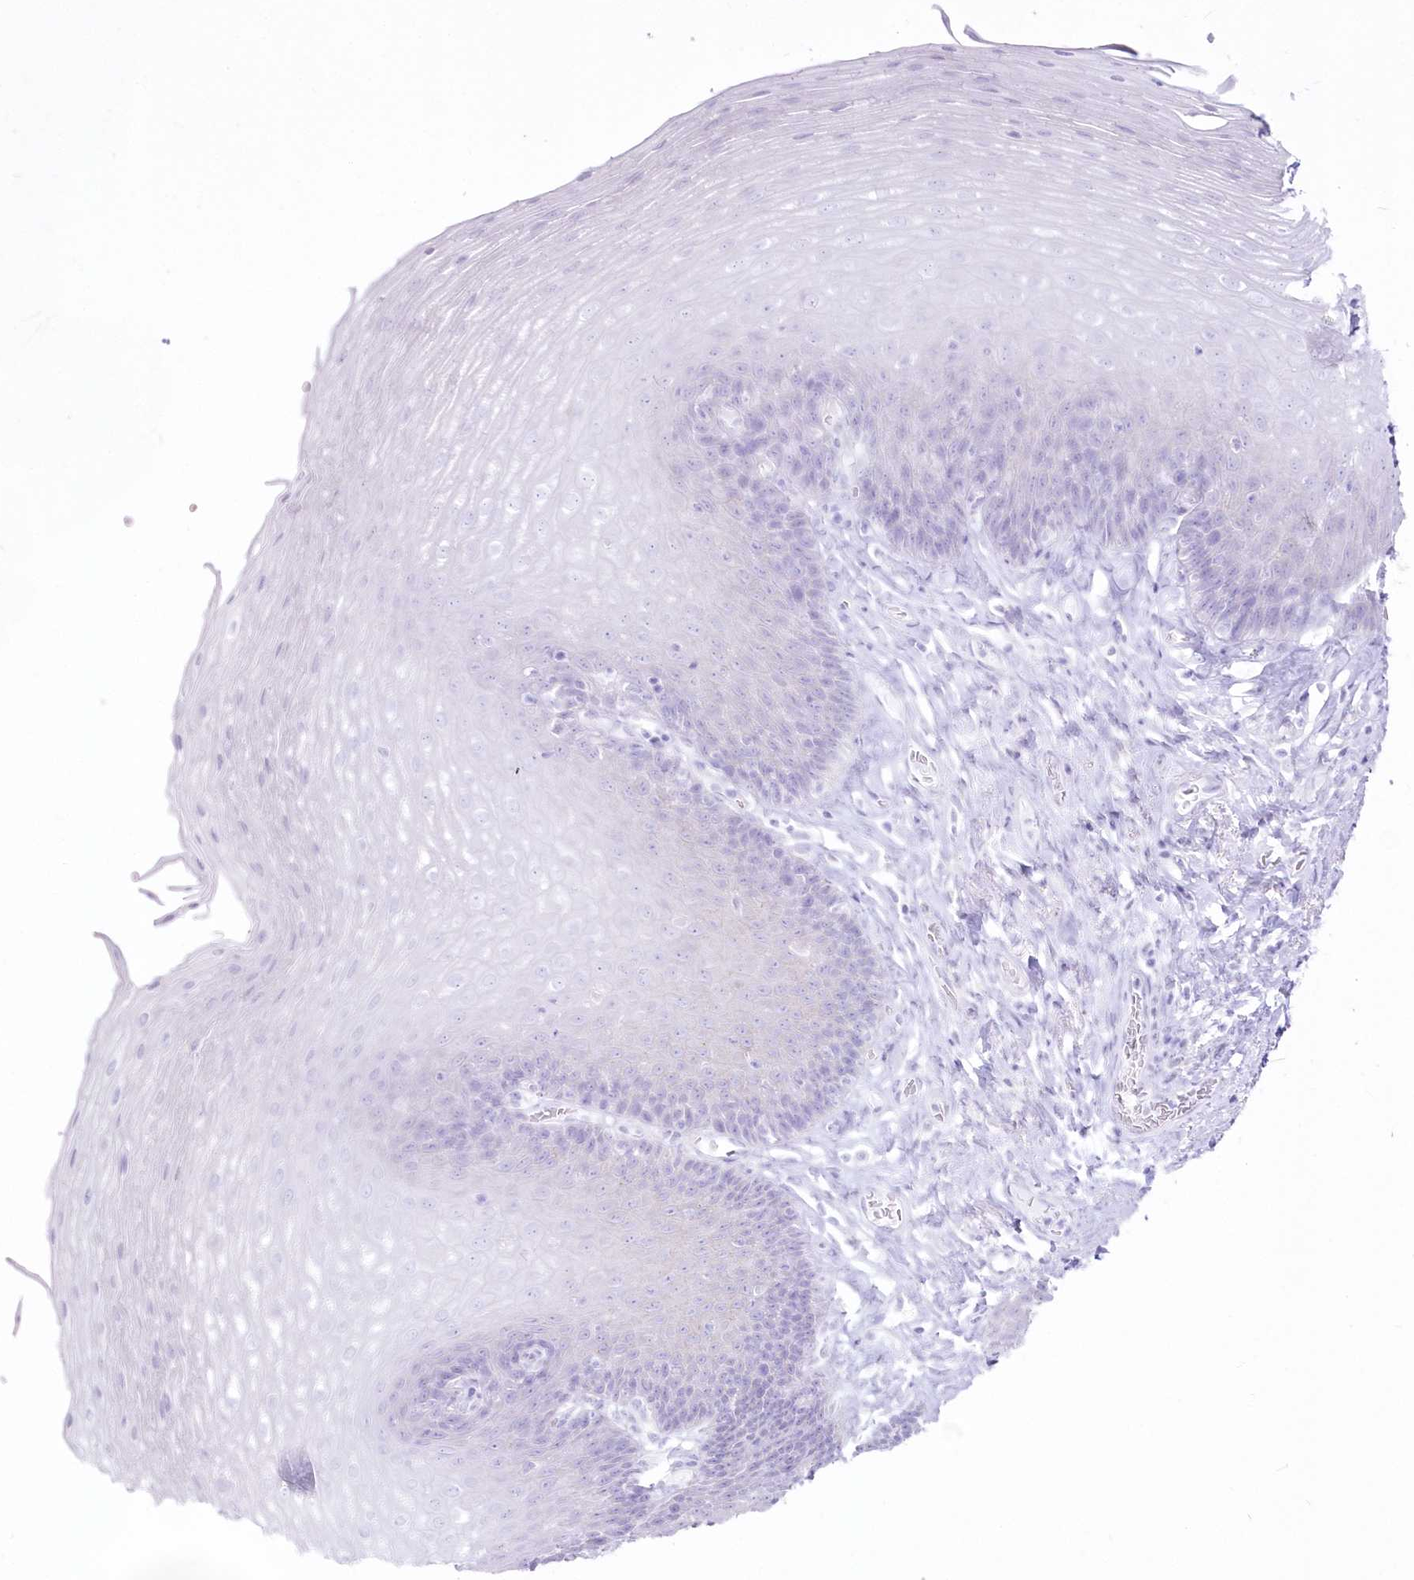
{"staining": {"intensity": "negative", "quantity": "none", "location": "none"}, "tissue": "esophagus", "cell_type": "Squamous epithelial cells", "image_type": "normal", "snomed": [{"axis": "morphology", "description": "Normal tissue, NOS"}, {"axis": "topography", "description": "Esophagus"}], "caption": "The immunohistochemistry histopathology image has no significant staining in squamous epithelial cells of esophagus. (DAB IHC visualized using brightfield microscopy, high magnification).", "gene": "ZNF843", "patient": {"sex": "female", "age": 66}}